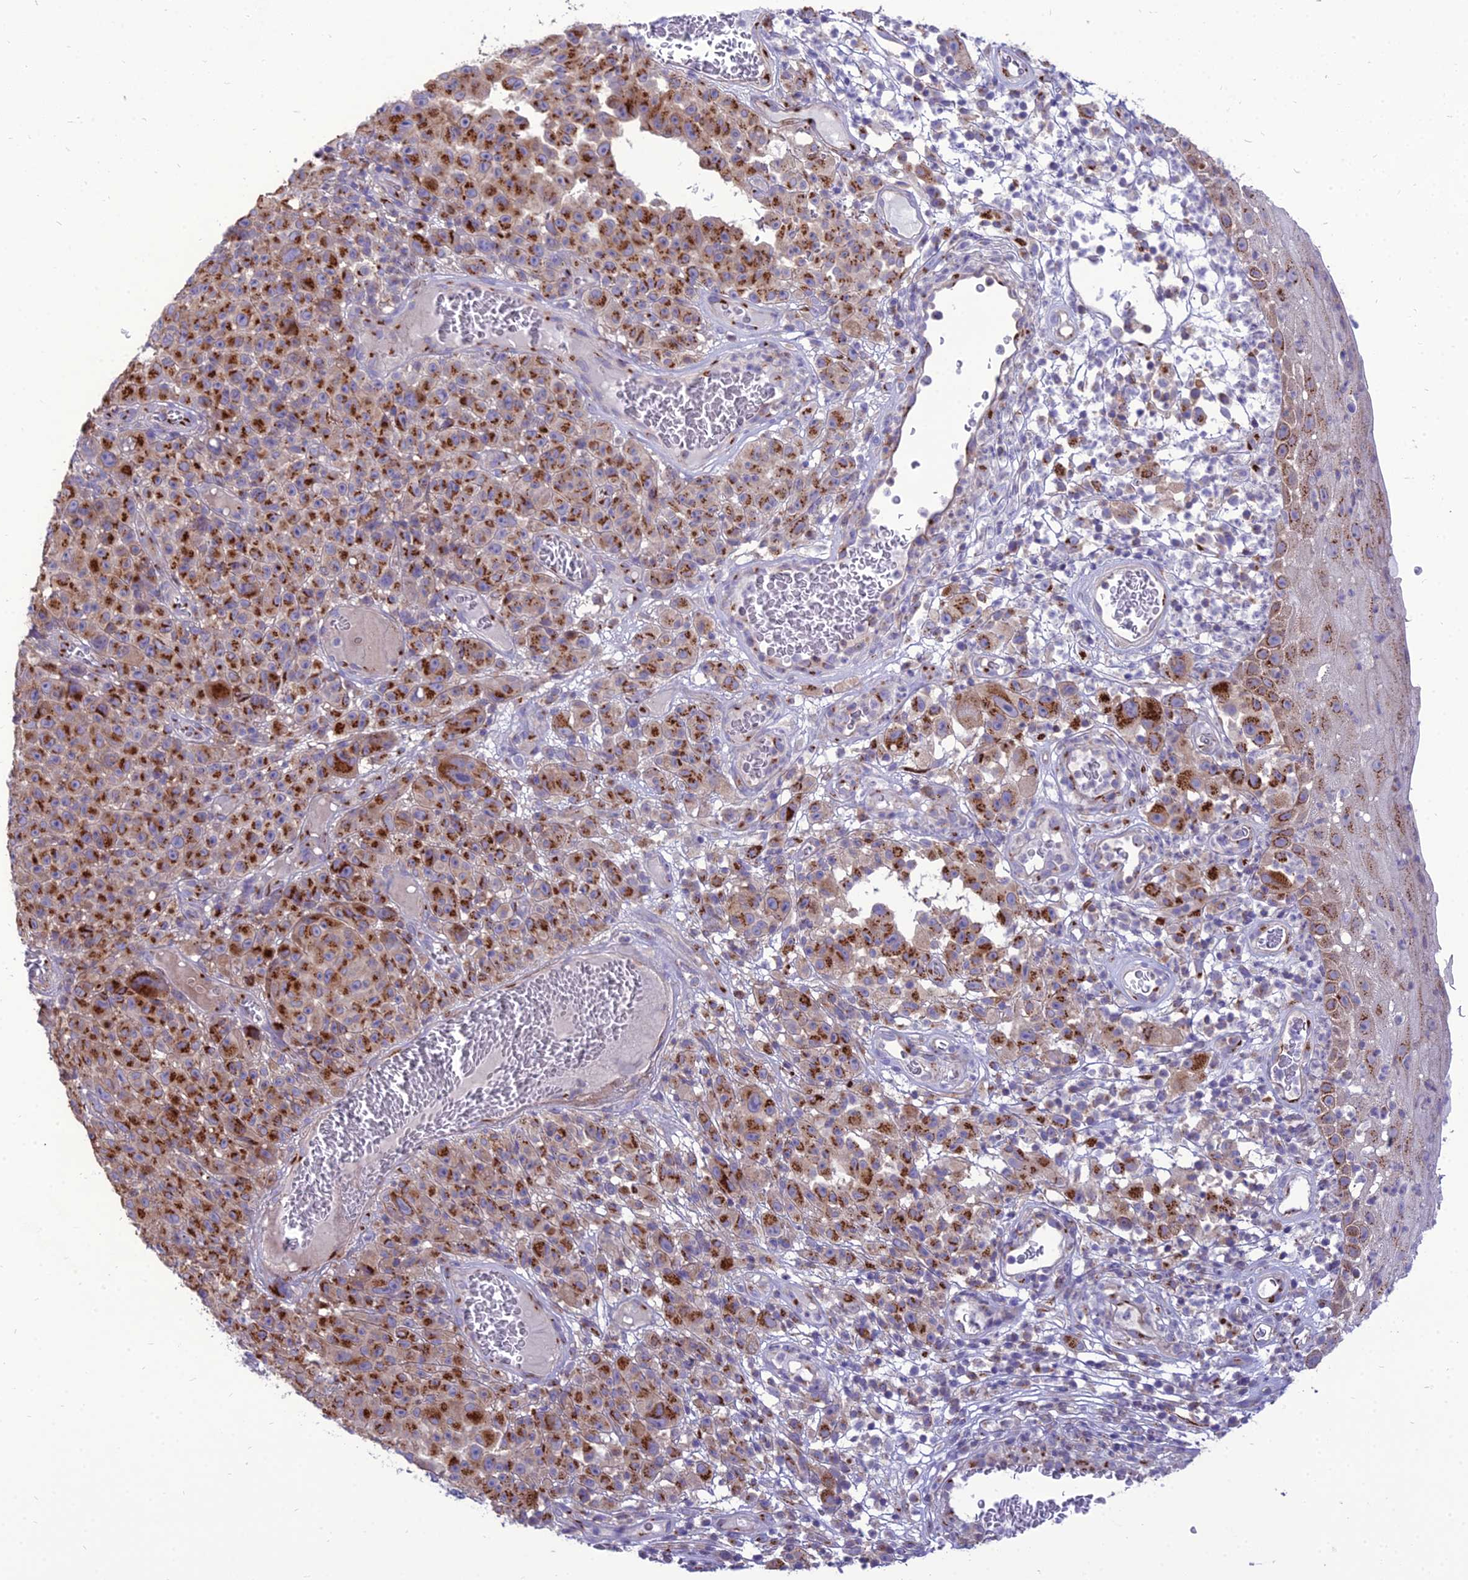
{"staining": {"intensity": "strong", "quantity": "25%-75%", "location": "cytoplasmic/membranous"}, "tissue": "melanoma", "cell_type": "Tumor cells", "image_type": "cancer", "snomed": [{"axis": "morphology", "description": "Malignant melanoma, NOS"}, {"axis": "topography", "description": "Skin"}], "caption": "Protein expression analysis of human malignant melanoma reveals strong cytoplasmic/membranous staining in approximately 25%-75% of tumor cells.", "gene": "SPRYD7", "patient": {"sex": "female", "age": 82}}